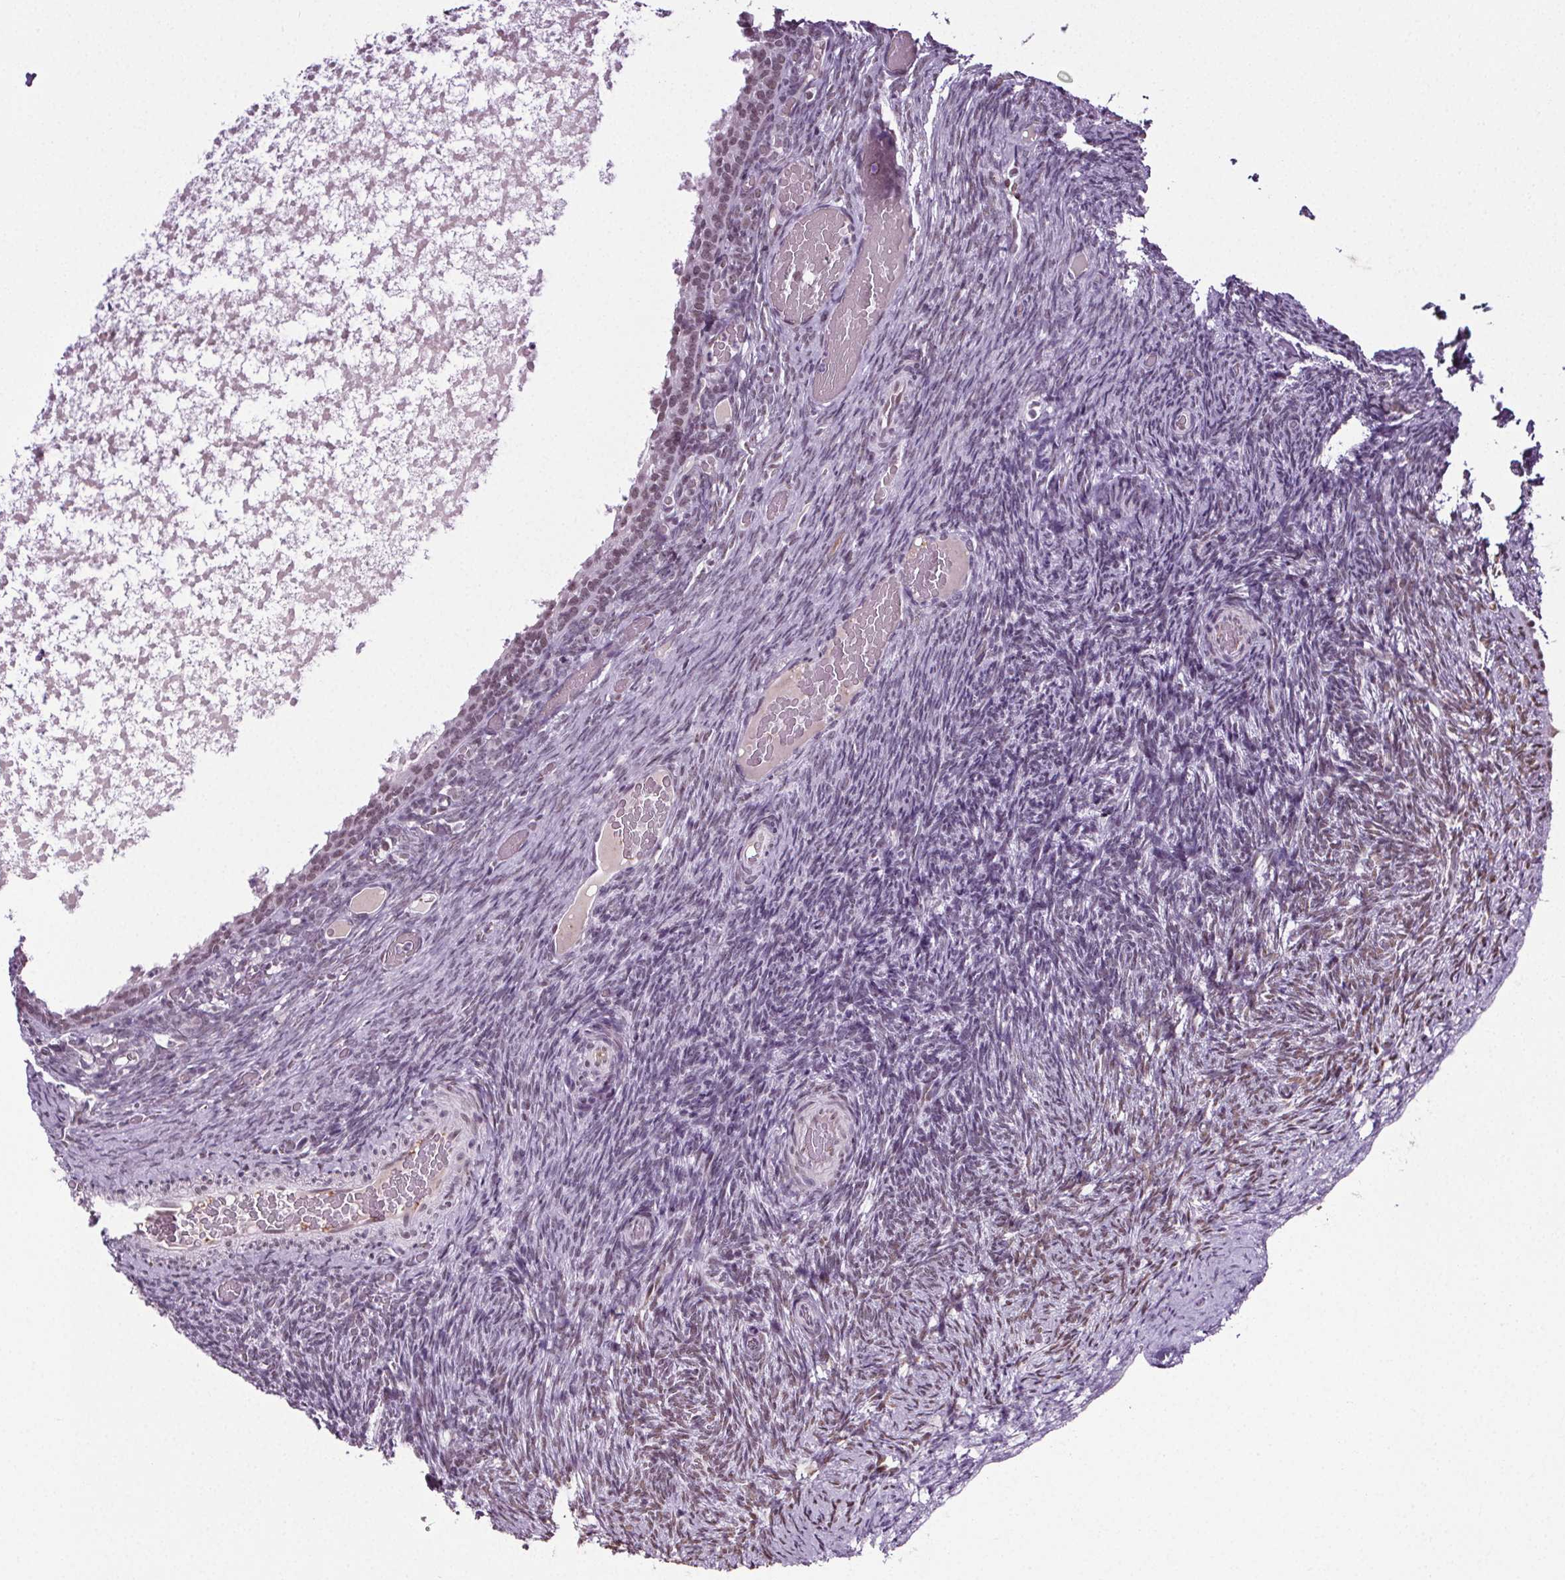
{"staining": {"intensity": "moderate", "quantity": "<25%", "location": "nuclear"}, "tissue": "ovary", "cell_type": "Ovarian stroma cells", "image_type": "normal", "snomed": [{"axis": "morphology", "description": "Normal tissue, NOS"}, {"axis": "topography", "description": "Ovary"}], "caption": "IHC staining of benign ovary, which shows low levels of moderate nuclear positivity in approximately <25% of ovarian stroma cells indicating moderate nuclear protein staining. The staining was performed using DAB (brown) for protein detection and nuclei were counterstained in hematoxylin (blue).", "gene": "GP6", "patient": {"sex": "female", "age": 34}}